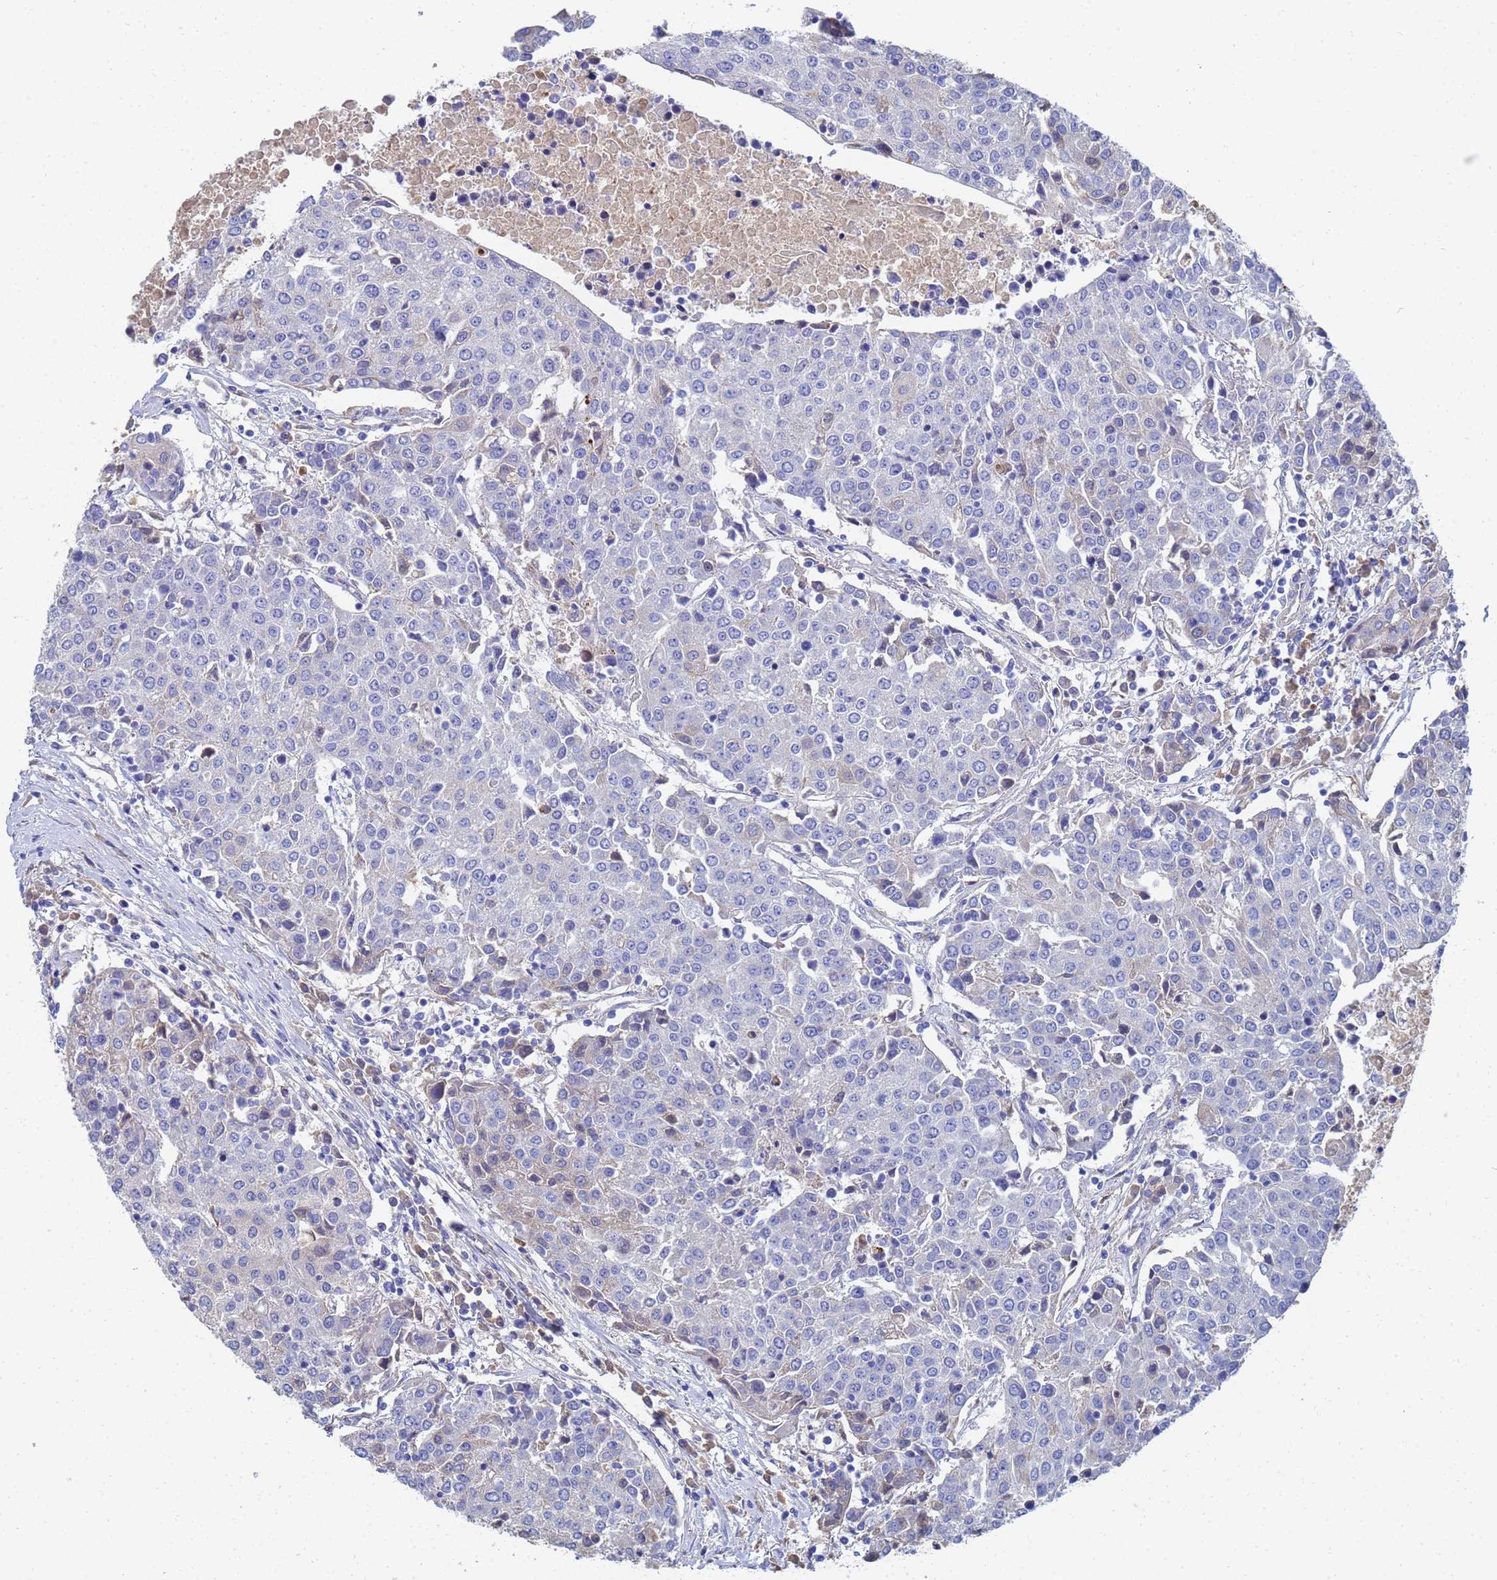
{"staining": {"intensity": "negative", "quantity": "none", "location": "none"}, "tissue": "urothelial cancer", "cell_type": "Tumor cells", "image_type": "cancer", "snomed": [{"axis": "morphology", "description": "Urothelial carcinoma, High grade"}, {"axis": "topography", "description": "Urinary bladder"}], "caption": "Immunohistochemistry (IHC) photomicrograph of urothelial cancer stained for a protein (brown), which demonstrates no expression in tumor cells.", "gene": "LBX2", "patient": {"sex": "female", "age": 85}}